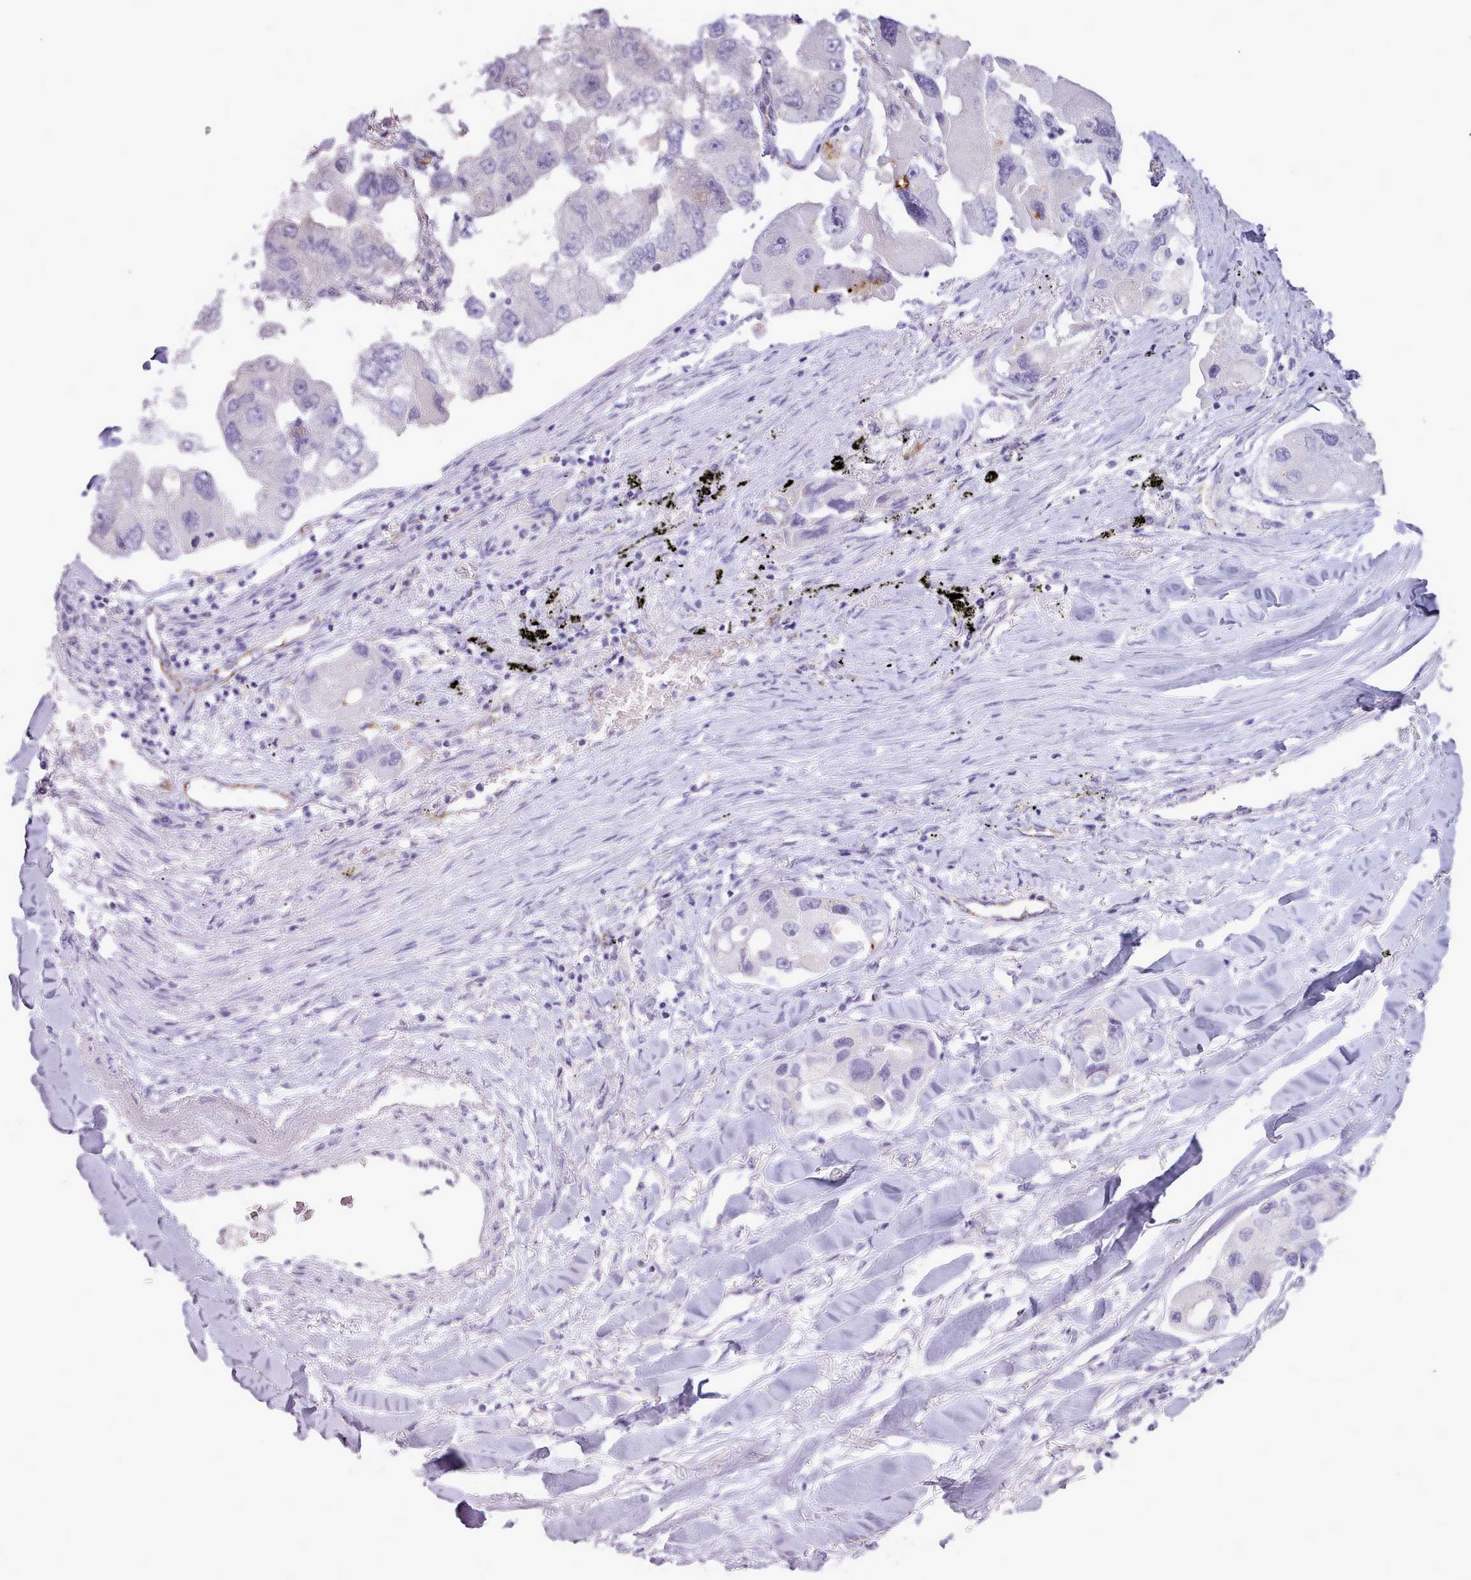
{"staining": {"intensity": "negative", "quantity": "none", "location": "none"}, "tissue": "lung cancer", "cell_type": "Tumor cells", "image_type": "cancer", "snomed": [{"axis": "morphology", "description": "Adenocarcinoma, NOS"}, {"axis": "topography", "description": "Lung"}], "caption": "Tumor cells show no significant expression in adenocarcinoma (lung). The staining is performed using DAB (3,3'-diaminobenzidine) brown chromogen with nuclei counter-stained in using hematoxylin.", "gene": "ATRAID", "patient": {"sex": "female", "age": 54}}